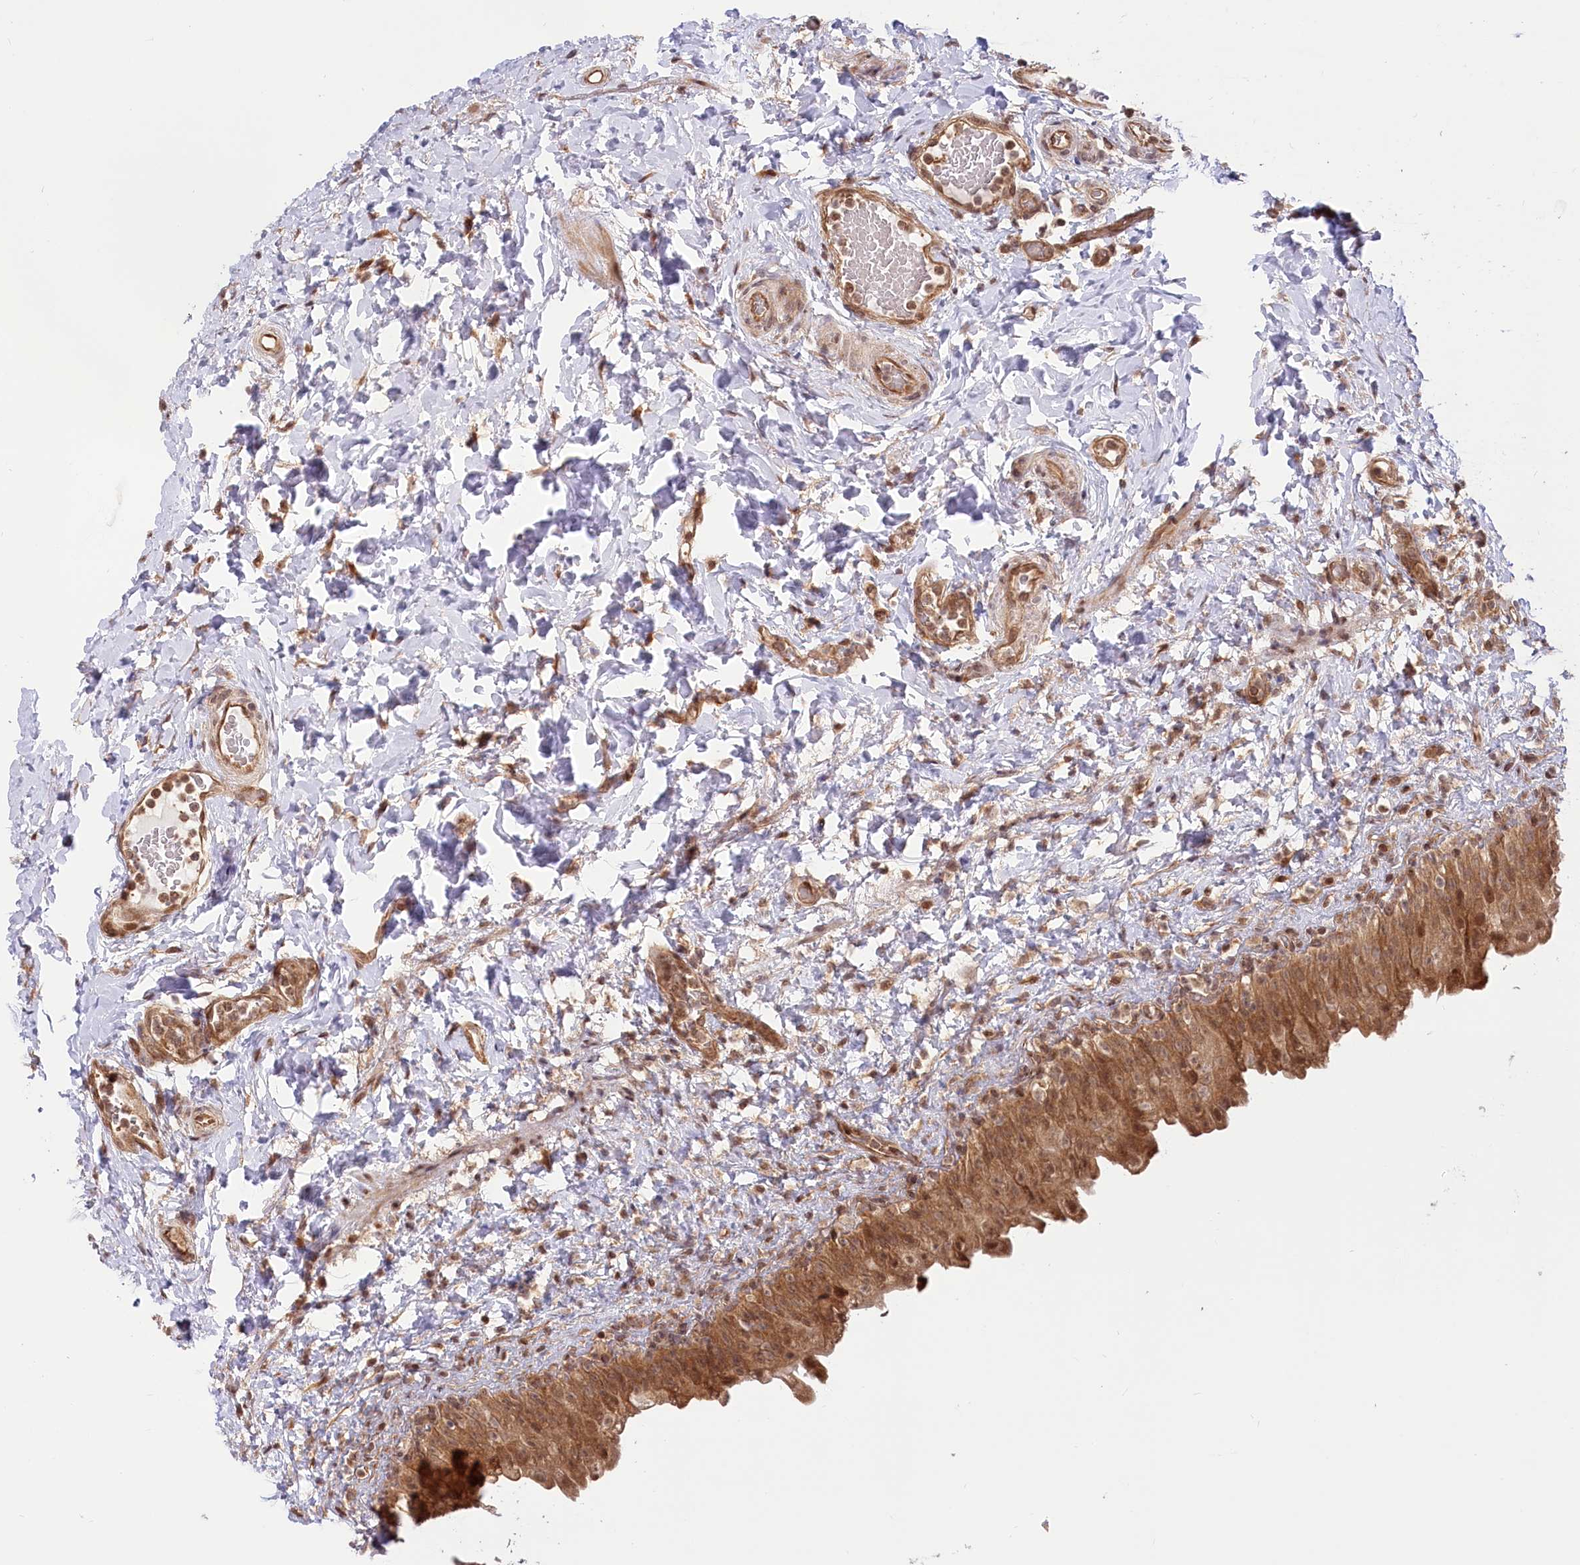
{"staining": {"intensity": "moderate", "quantity": ">75%", "location": "cytoplasmic/membranous,nuclear"}, "tissue": "urinary bladder", "cell_type": "Urothelial cells", "image_type": "normal", "snomed": [{"axis": "morphology", "description": "Normal tissue, NOS"}, {"axis": "topography", "description": "Urinary bladder"}], "caption": "The micrograph reveals immunohistochemical staining of unremarkable urinary bladder. There is moderate cytoplasmic/membranous,nuclear staining is present in approximately >75% of urothelial cells.", "gene": "CEP70", "patient": {"sex": "female", "age": 27}}